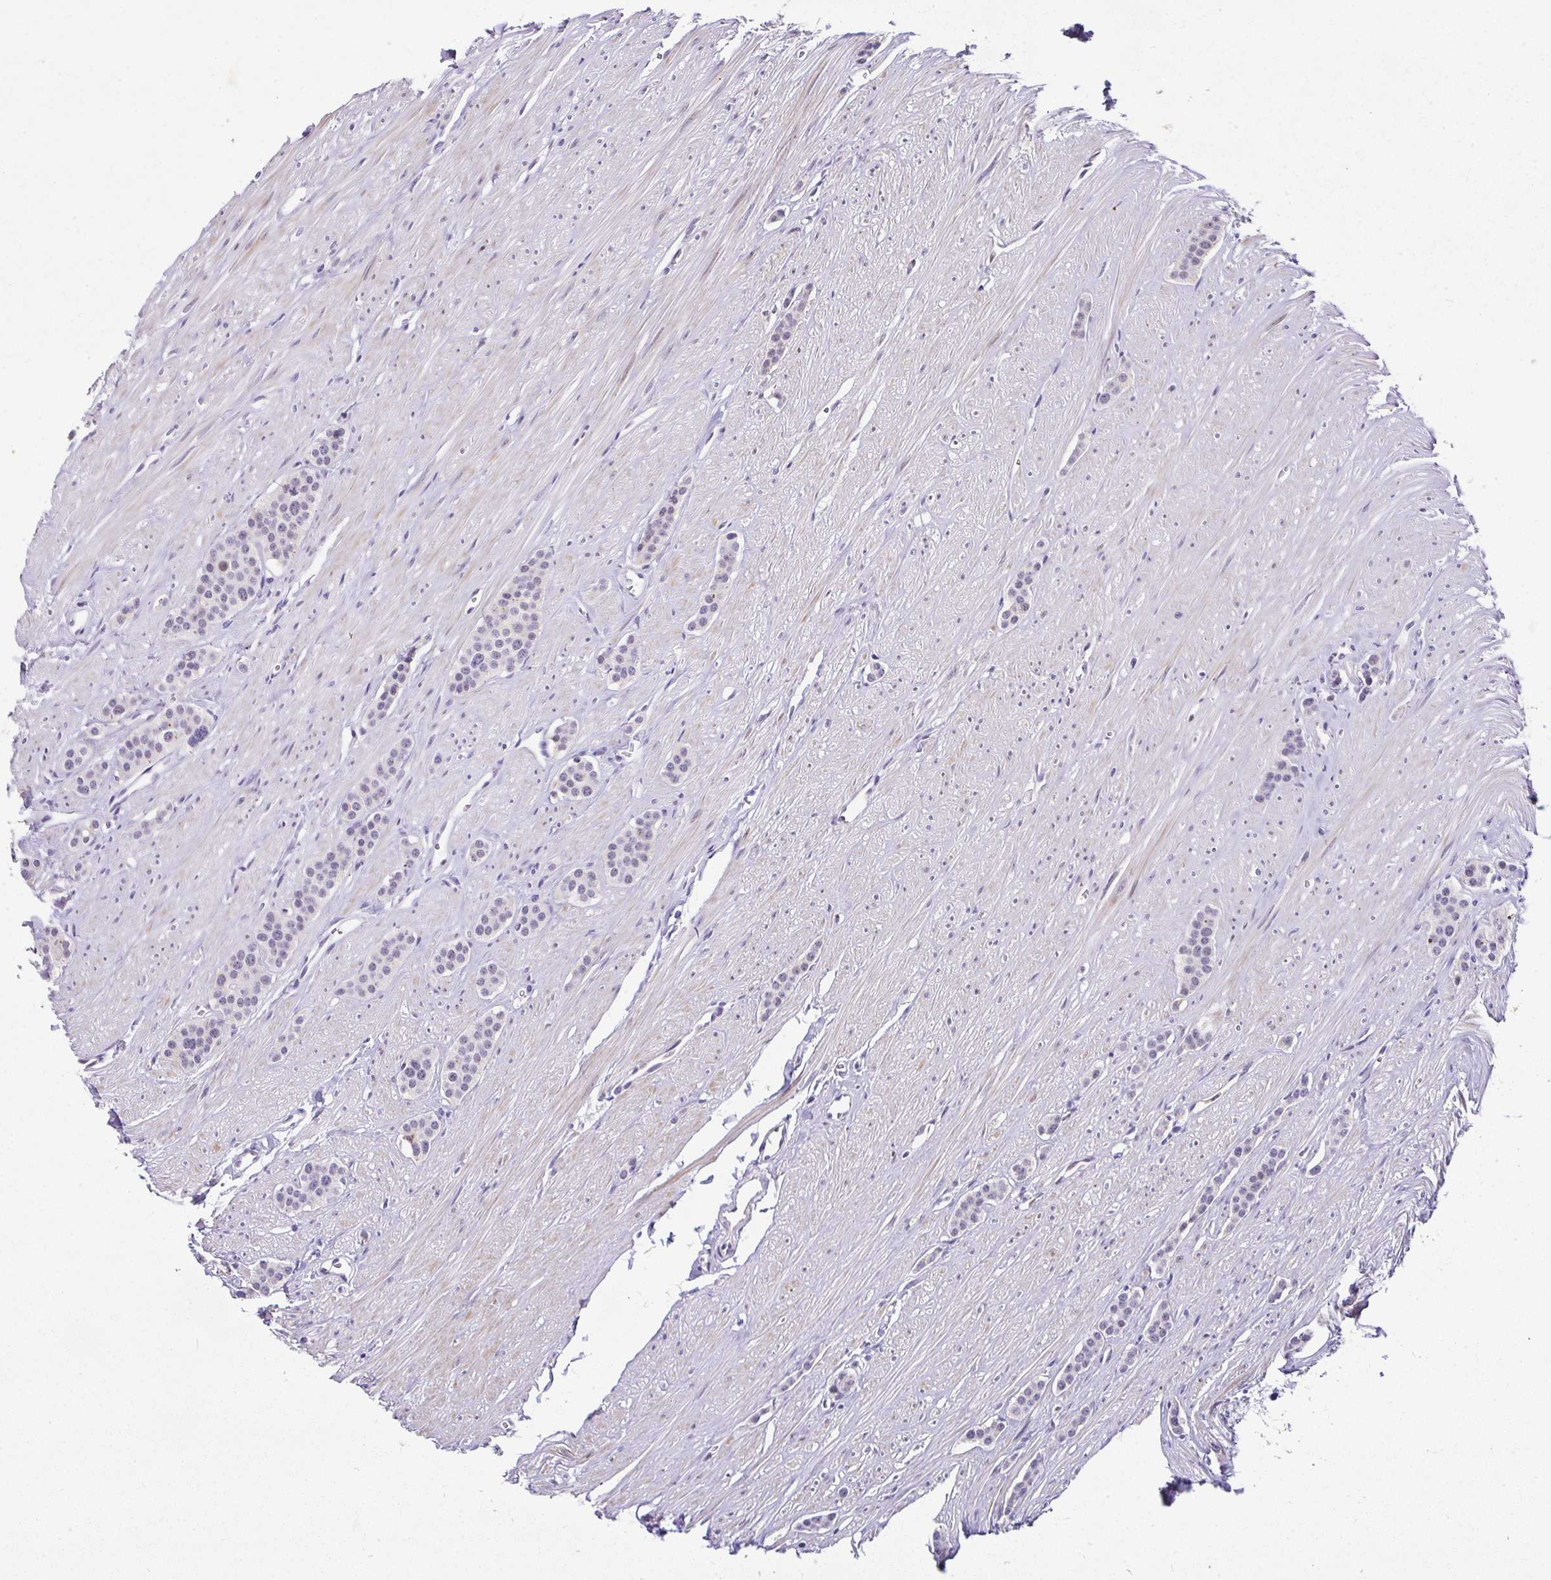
{"staining": {"intensity": "weak", "quantity": "<25%", "location": "nuclear"}, "tissue": "carcinoid", "cell_type": "Tumor cells", "image_type": "cancer", "snomed": [{"axis": "morphology", "description": "Carcinoid, malignant, NOS"}, {"axis": "topography", "description": "Small intestine"}], "caption": "This is an immunohistochemistry micrograph of human carcinoid. There is no positivity in tumor cells.", "gene": "NR1D2", "patient": {"sex": "male", "age": 60}}